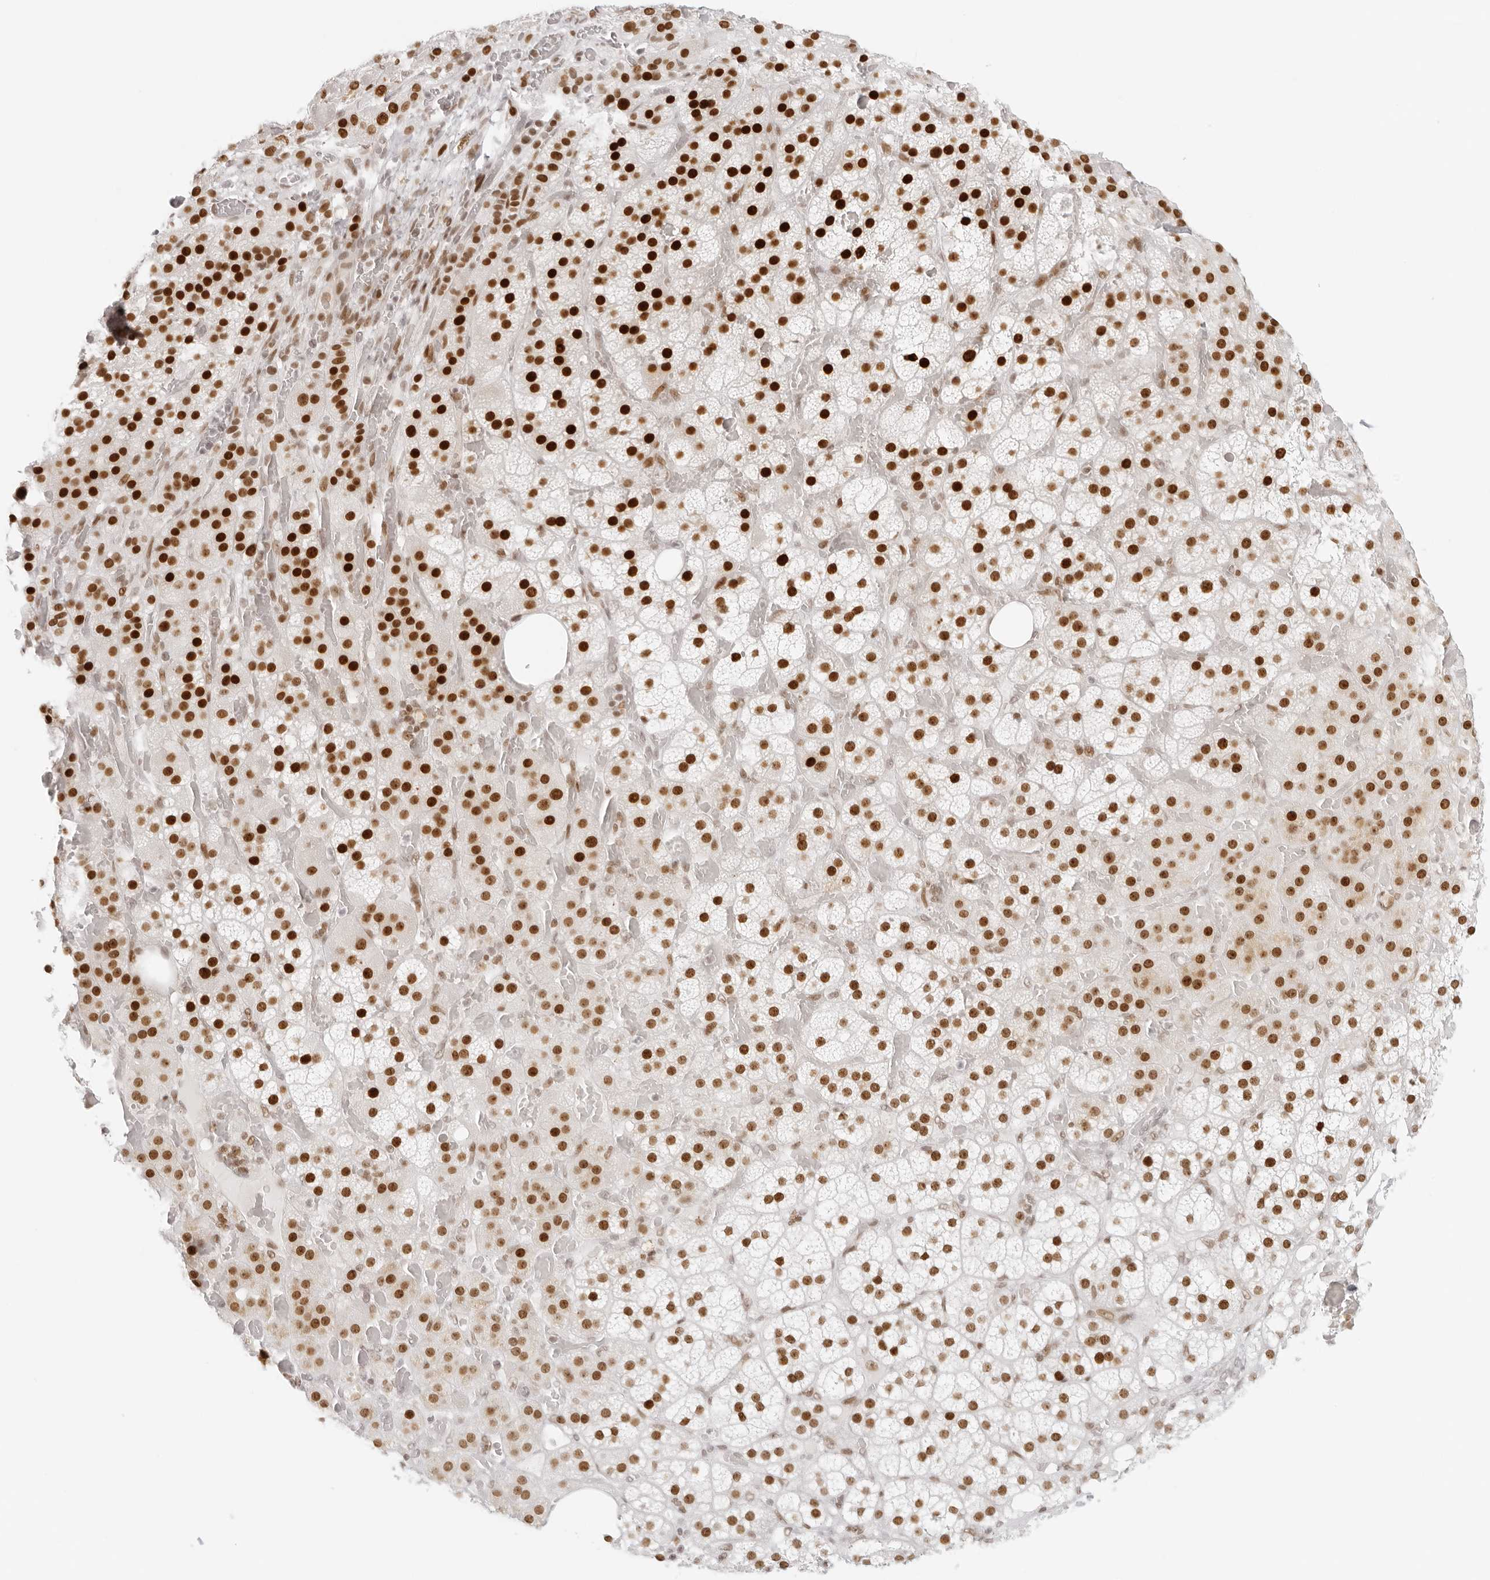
{"staining": {"intensity": "strong", "quantity": ">75%", "location": "nuclear"}, "tissue": "adrenal gland", "cell_type": "Glandular cells", "image_type": "normal", "snomed": [{"axis": "morphology", "description": "Normal tissue, NOS"}, {"axis": "topography", "description": "Adrenal gland"}], "caption": "Human adrenal gland stained with a brown dye reveals strong nuclear positive staining in about >75% of glandular cells.", "gene": "RCC1", "patient": {"sex": "female", "age": 59}}